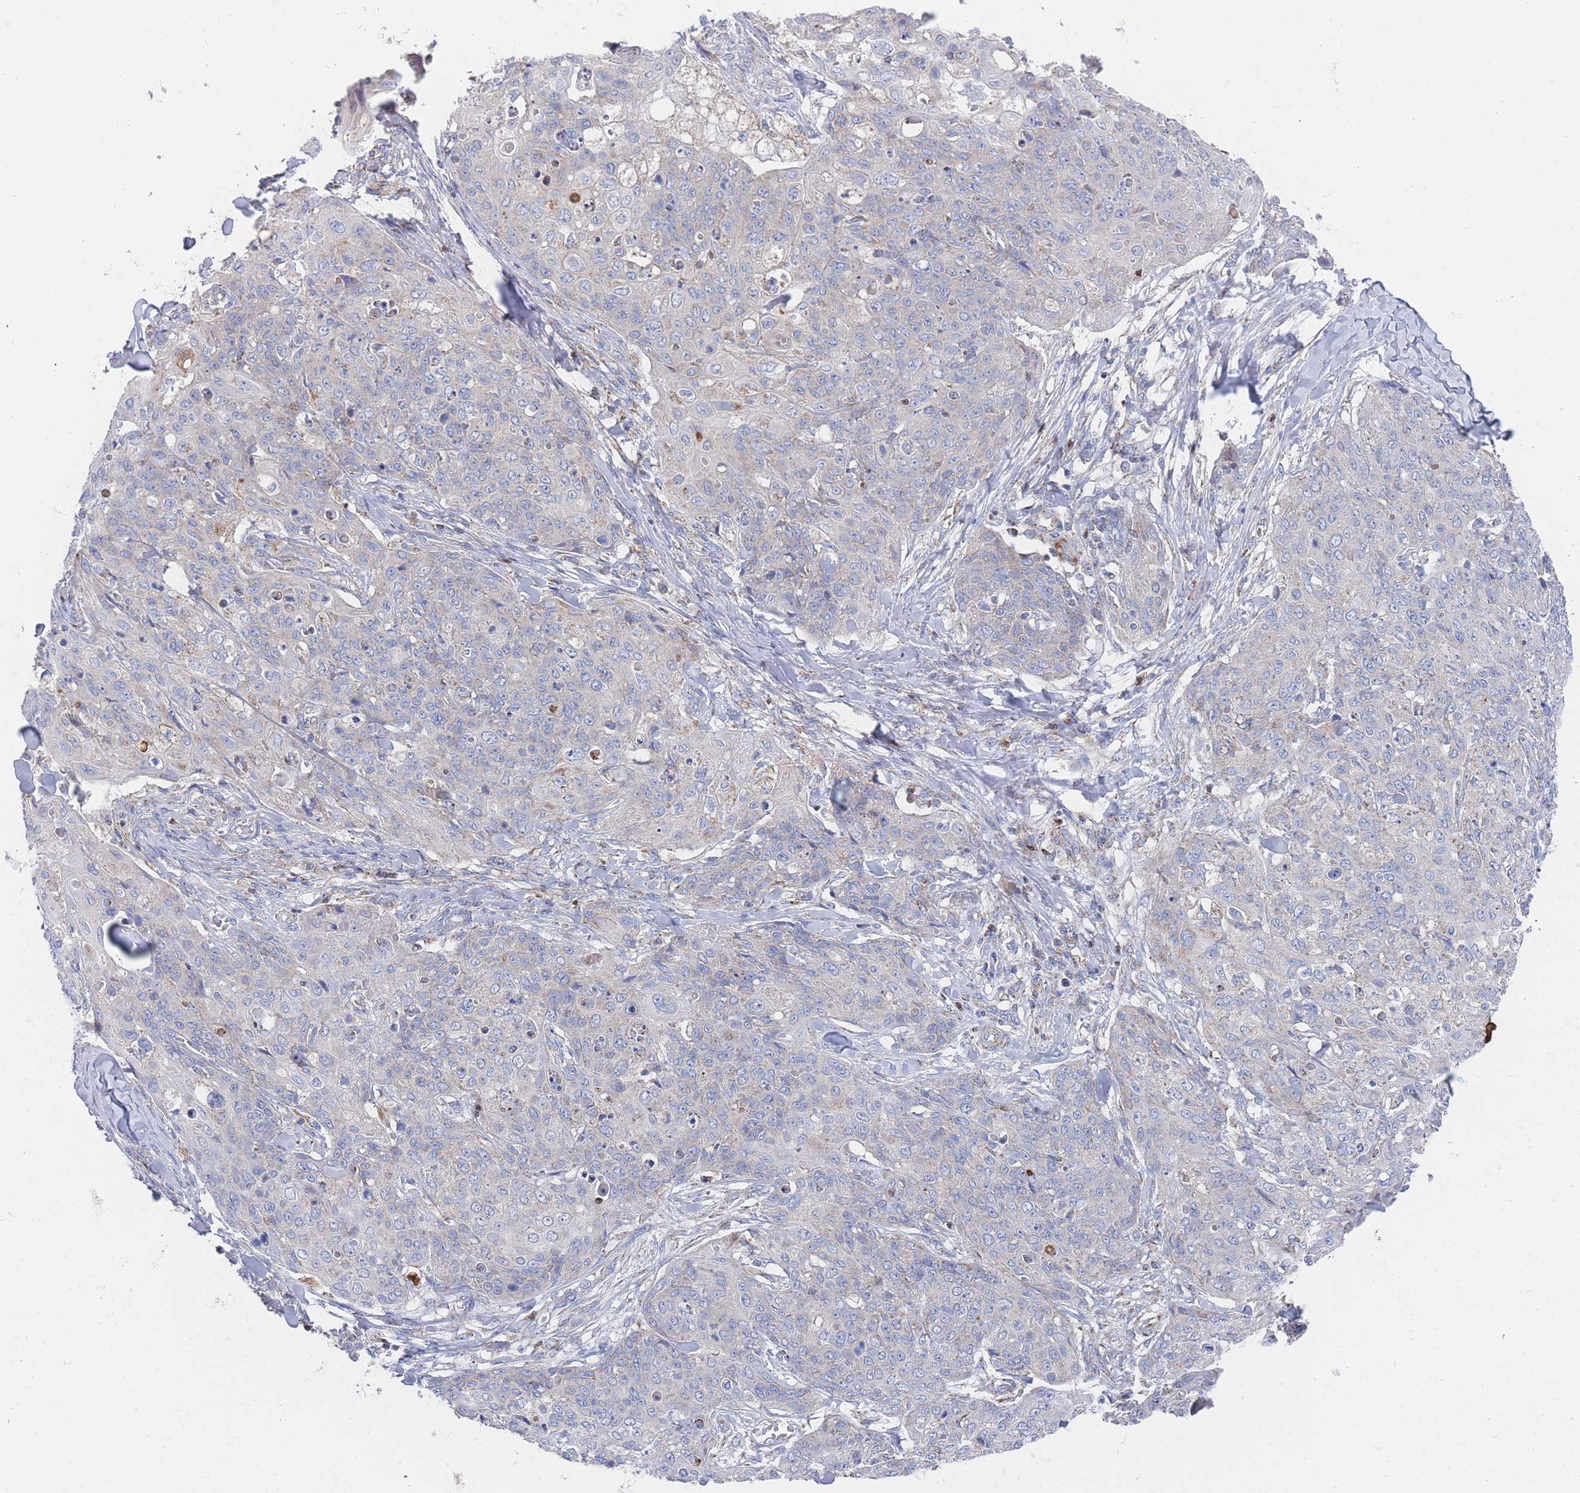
{"staining": {"intensity": "negative", "quantity": "none", "location": "none"}, "tissue": "skin cancer", "cell_type": "Tumor cells", "image_type": "cancer", "snomed": [{"axis": "morphology", "description": "Squamous cell carcinoma, NOS"}, {"axis": "topography", "description": "Skin"}, {"axis": "topography", "description": "Vulva"}], "caption": "Immunohistochemical staining of squamous cell carcinoma (skin) demonstrates no significant positivity in tumor cells.", "gene": "IKZF4", "patient": {"sex": "female", "age": 85}}